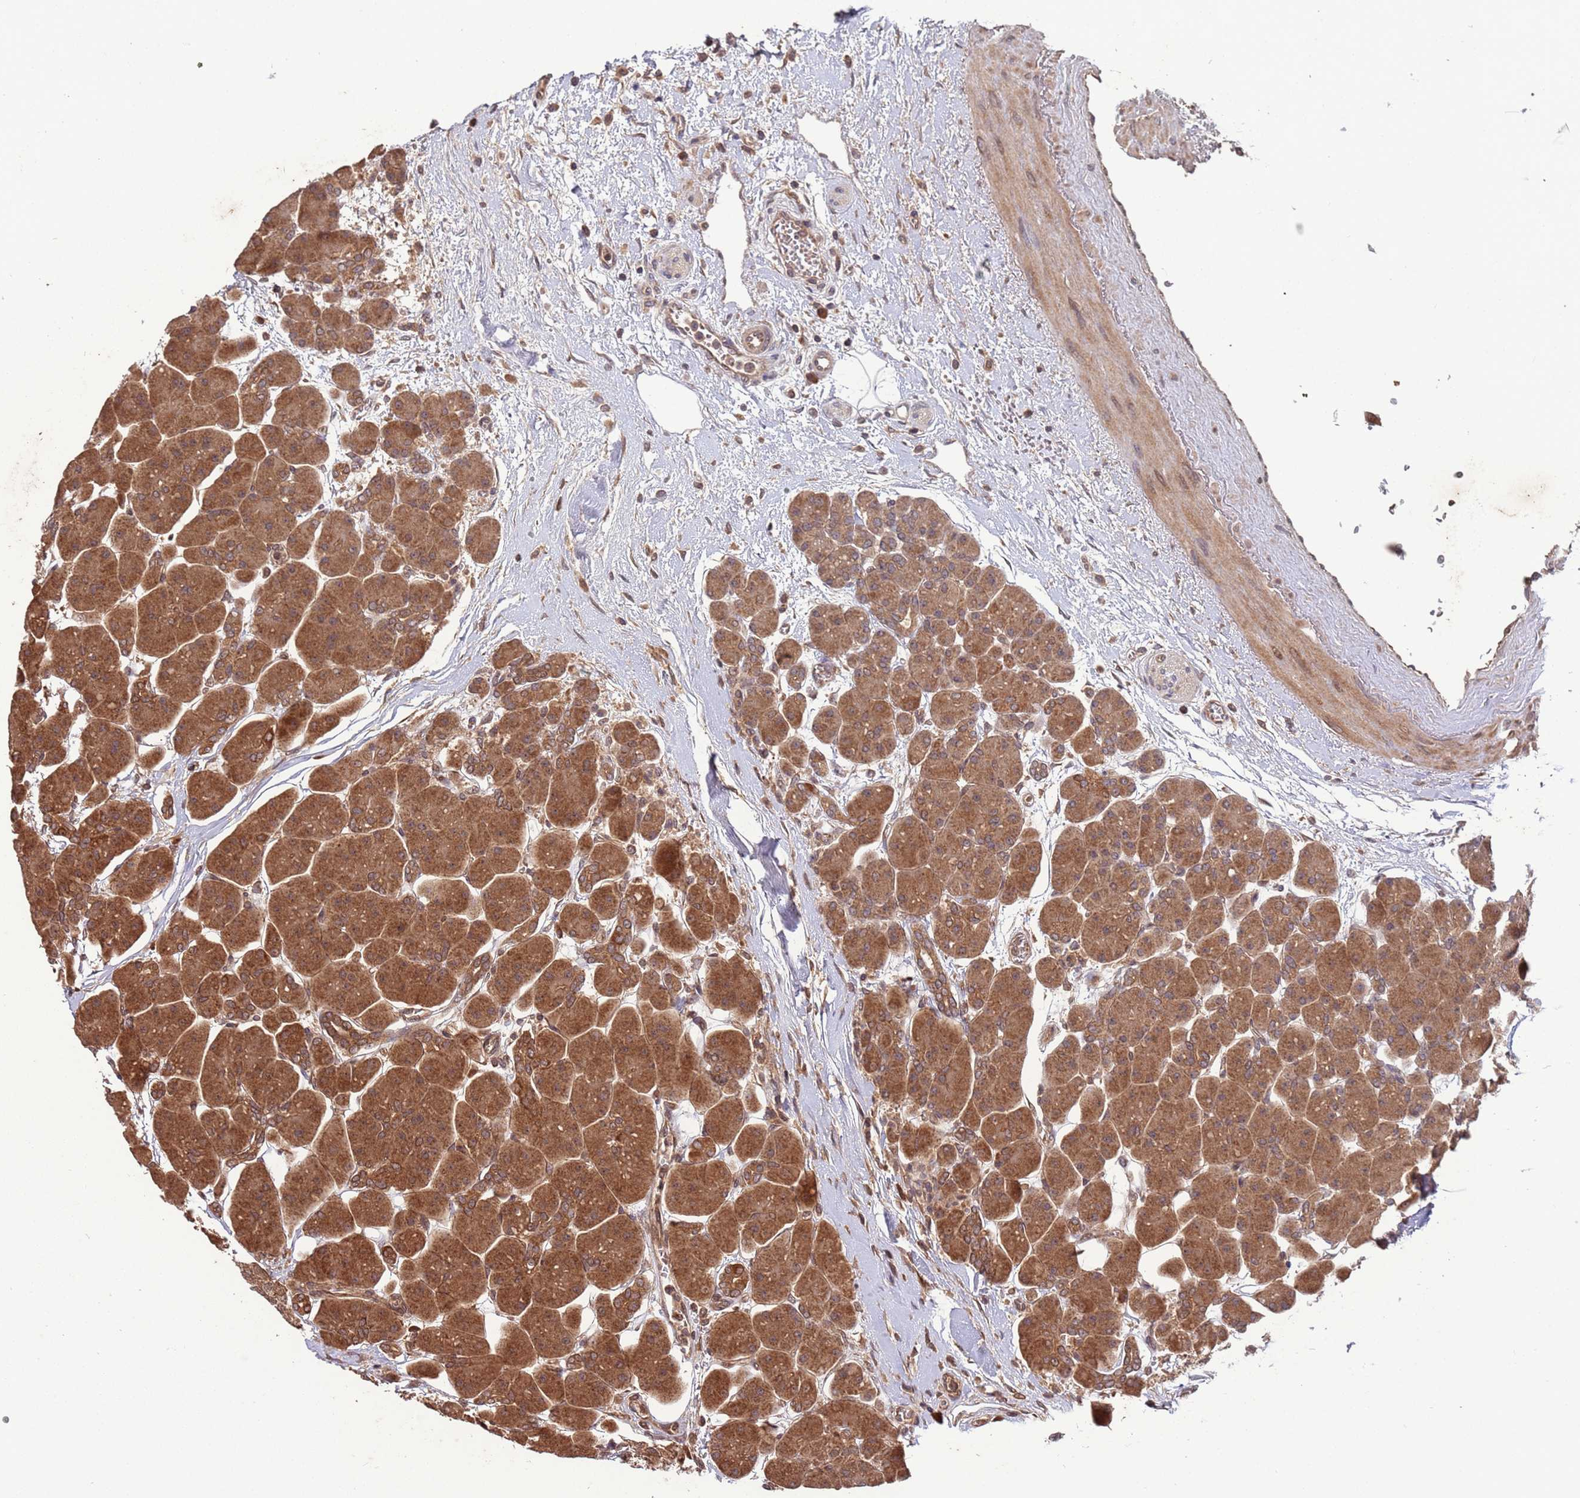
{"staining": {"intensity": "strong", "quantity": ">75%", "location": "cytoplasmic/membranous"}, "tissue": "pancreas", "cell_type": "Exocrine glandular cells", "image_type": "normal", "snomed": [{"axis": "morphology", "description": "Normal tissue, NOS"}, {"axis": "topography", "description": "Pancreas"}], "caption": "Benign pancreas reveals strong cytoplasmic/membranous expression in about >75% of exocrine glandular cells.", "gene": "ERI1", "patient": {"sex": "male", "age": 66}}